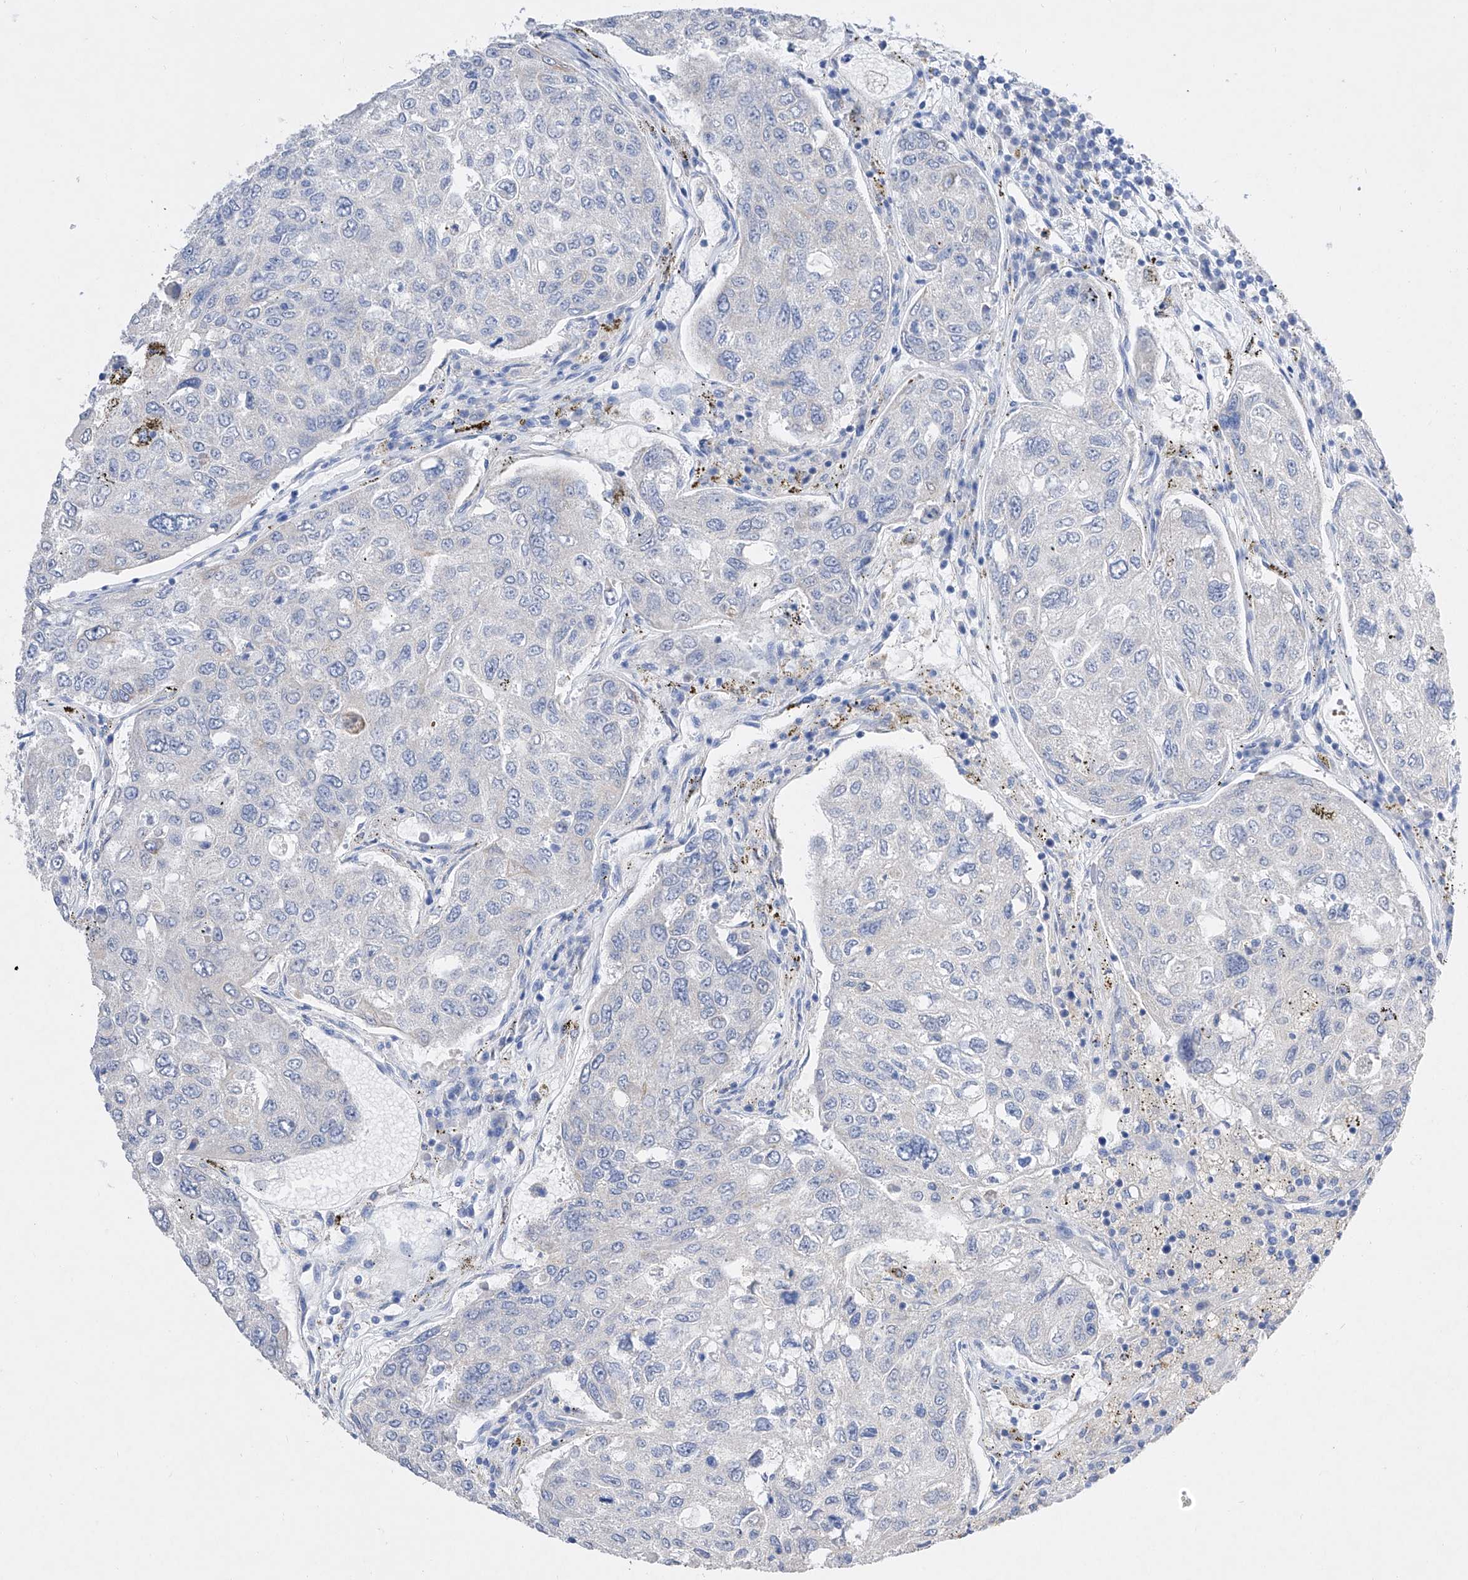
{"staining": {"intensity": "negative", "quantity": "none", "location": "none"}, "tissue": "urothelial cancer", "cell_type": "Tumor cells", "image_type": "cancer", "snomed": [{"axis": "morphology", "description": "Urothelial carcinoma, High grade"}, {"axis": "topography", "description": "Lymph node"}, {"axis": "topography", "description": "Urinary bladder"}], "caption": "This is a histopathology image of immunohistochemistry (IHC) staining of urothelial cancer, which shows no expression in tumor cells. The staining was performed using DAB (3,3'-diaminobenzidine) to visualize the protein expression in brown, while the nuclei were stained in blue with hematoxylin (Magnification: 20x).", "gene": "TM7SF2", "patient": {"sex": "male", "age": 51}}